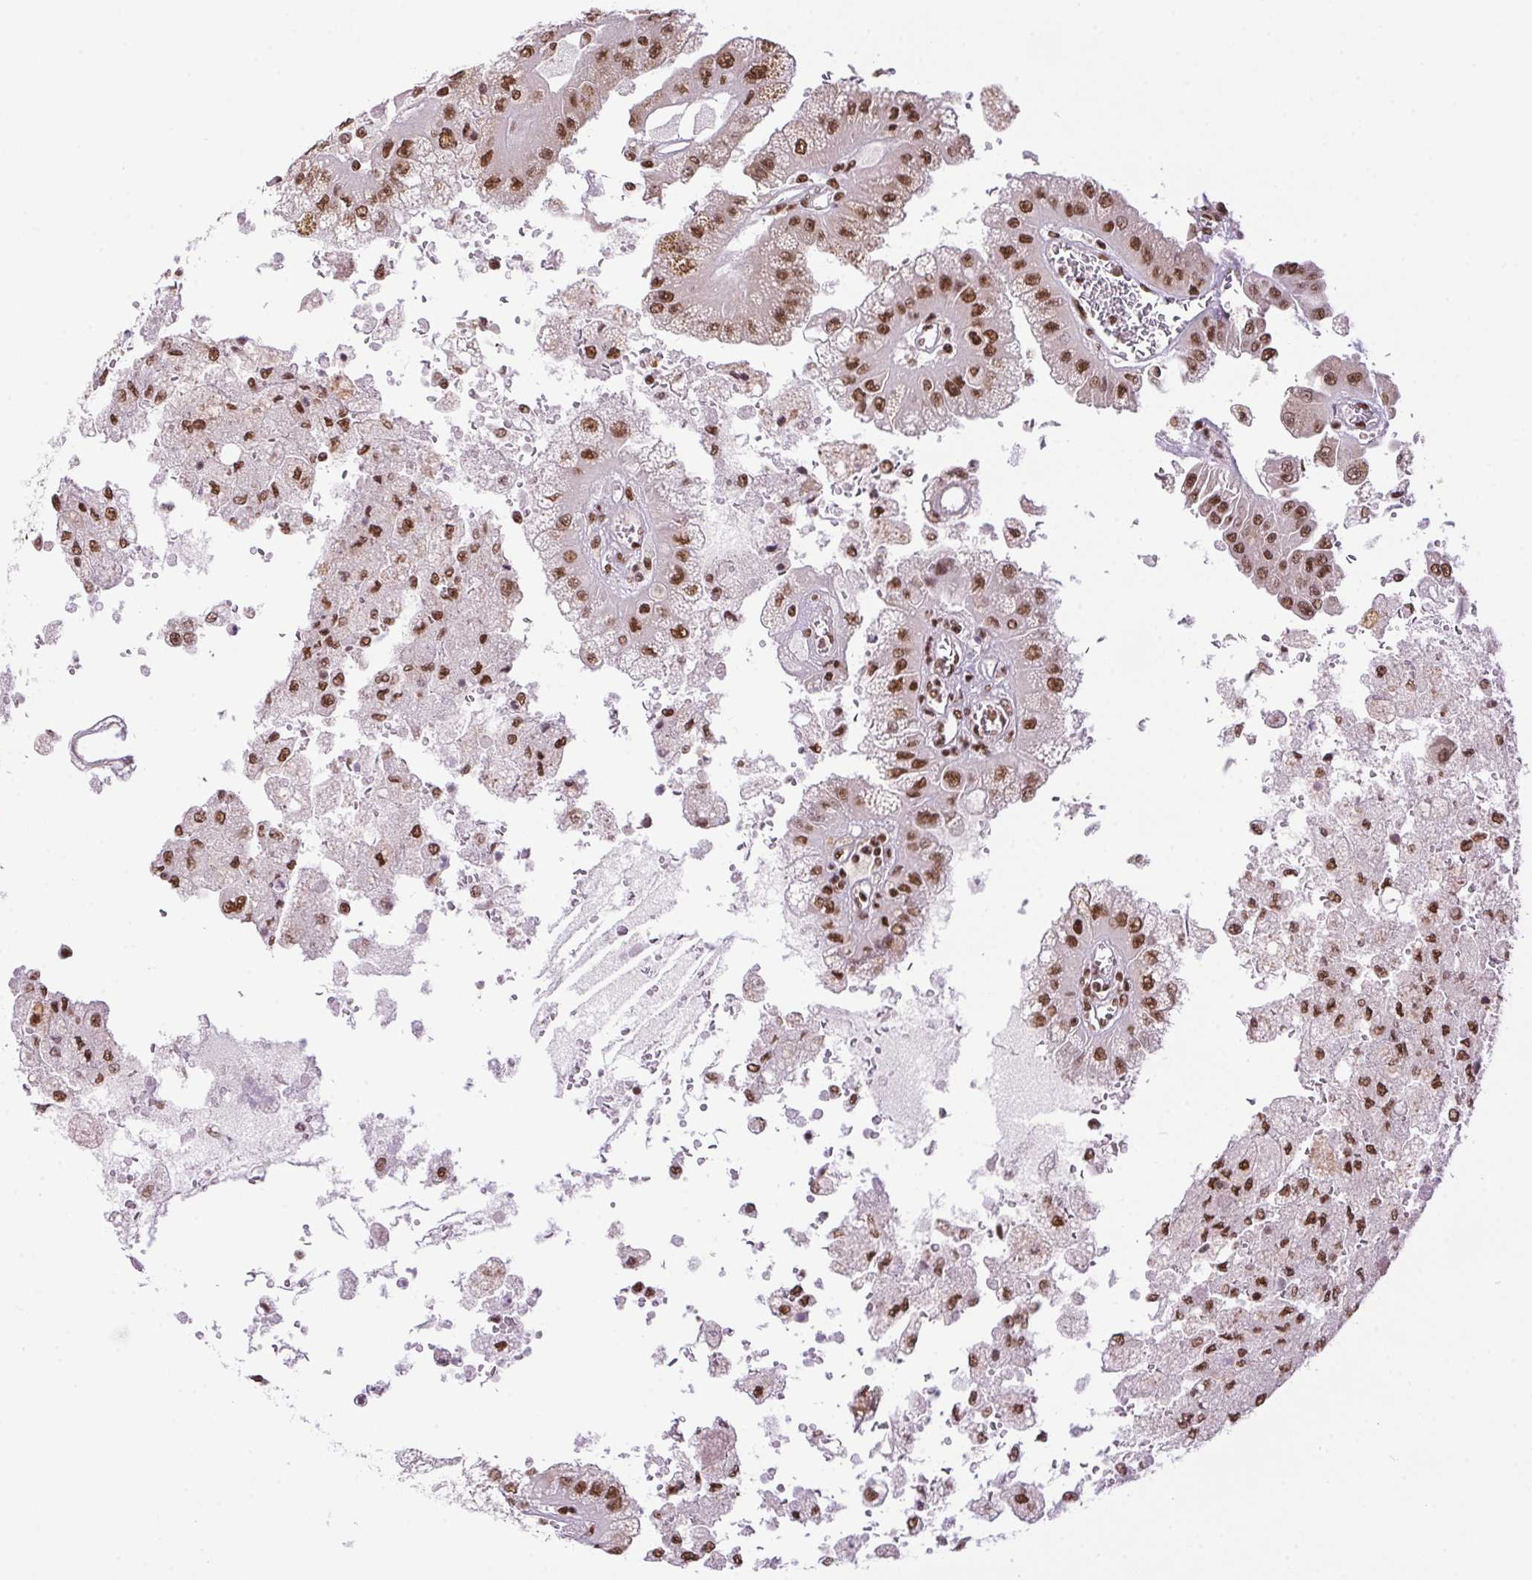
{"staining": {"intensity": "moderate", "quantity": ">75%", "location": "nuclear"}, "tissue": "renal cancer", "cell_type": "Tumor cells", "image_type": "cancer", "snomed": [{"axis": "morphology", "description": "Adenocarcinoma, NOS"}, {"axis": "topography", "description": "Kidney"}], "caption": "Adenocarcinoma (renal) was stained to show a protein in brown. There is medium levels of moderate nuclear expression in about >75% of tumor cells. The staining is performed using DAB brown chromogen to label protein expression. The nuclei are counter-stained blue using hematoxylin.", "gene": "ZNF207", "patient": {"sex": "male", "age": 58}}